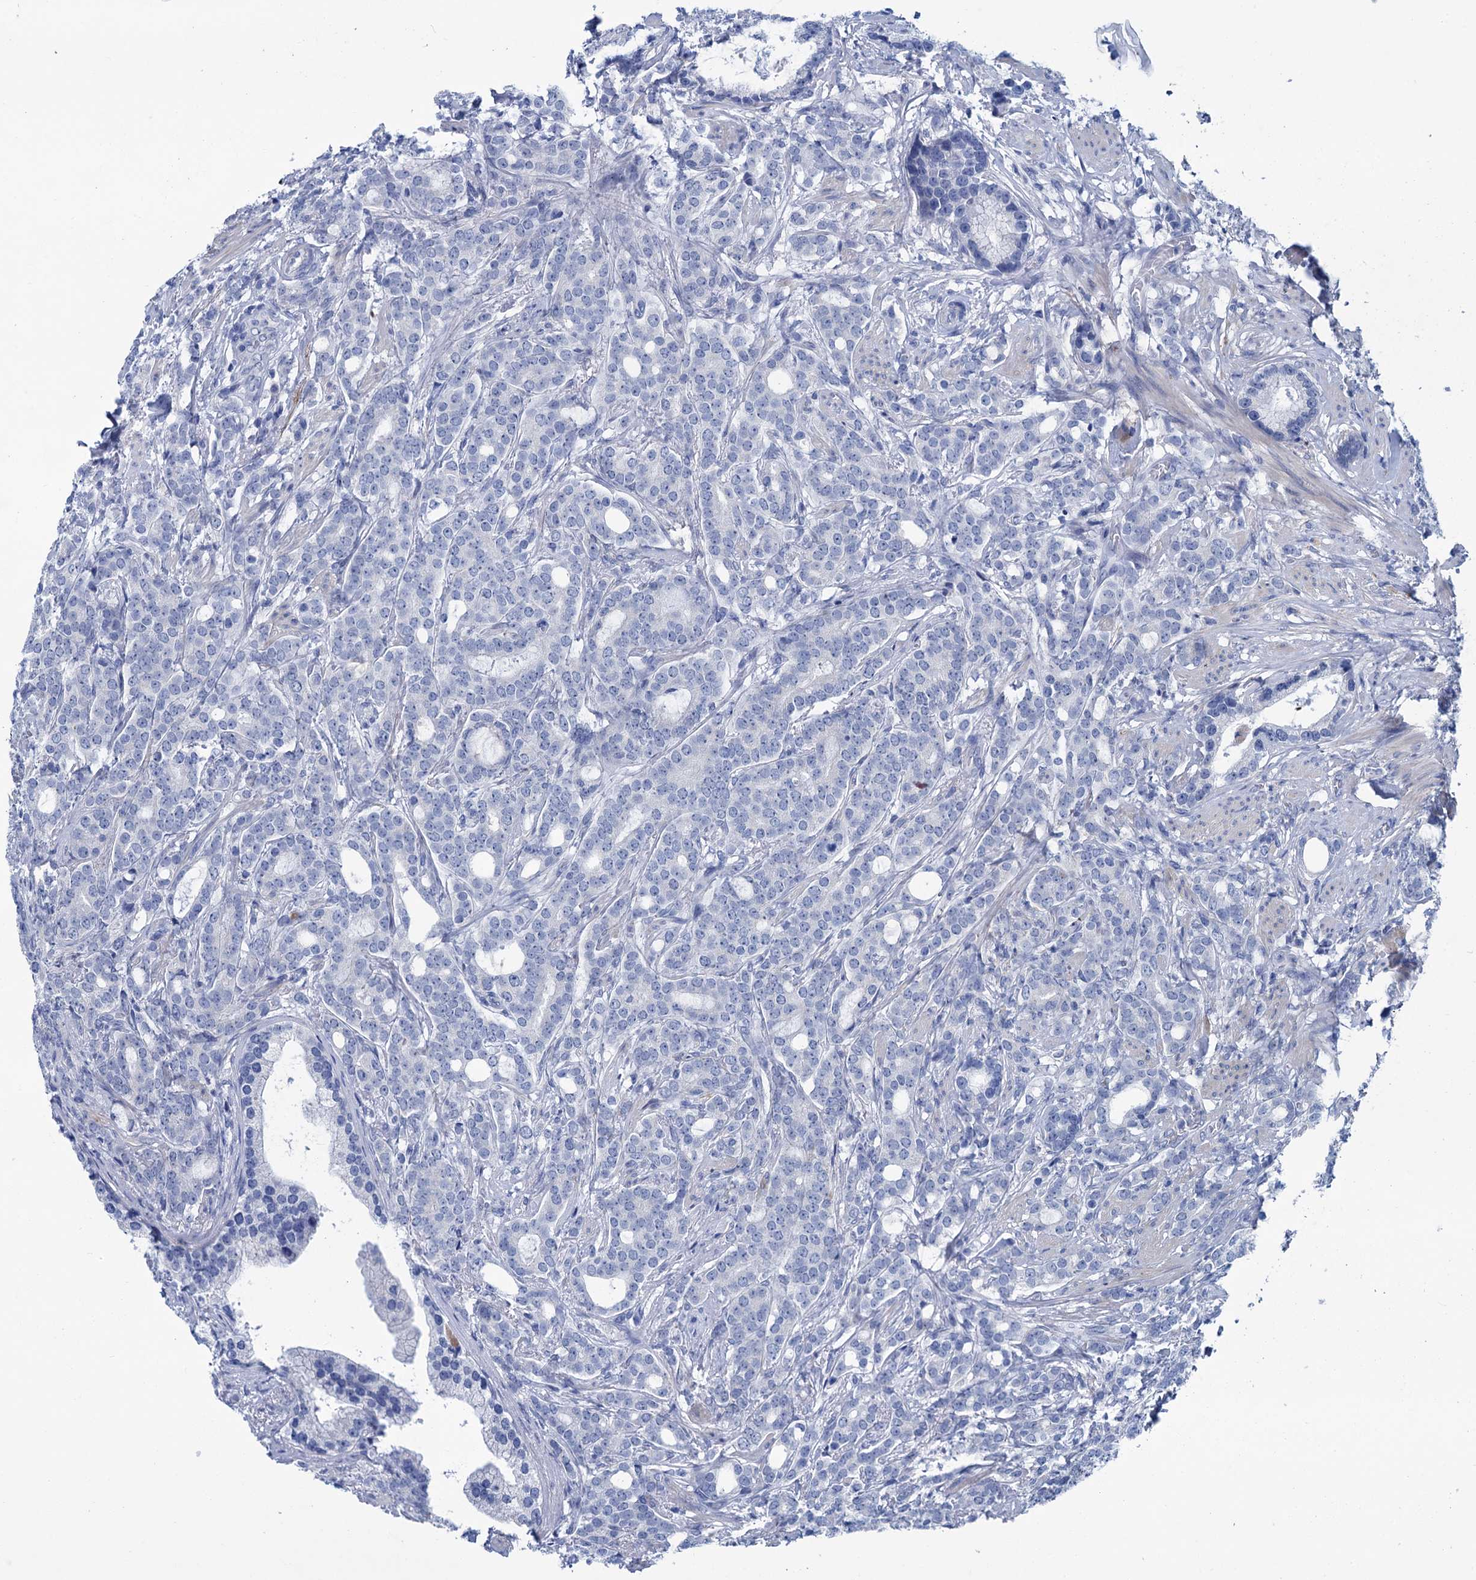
{"staining": {"intensity": "negative", "quantity": "none", "location": "none"}, "tissue": "prostate cancer", "cell_type": "Tumor cells", "image_type": "cancer", "snomed": [{"axis": "morphology", "description": "Adenocarcinoma, Low grade"}, {"axis": "topography", "description": "Prostate"}], "caption": "Immunohistochemistry micrograph of human prostate cancer (adenocarcinoma (low-grade)) stained for a protein (brown), which demonstrates no expression in tumor cells. (DAB (3,3'-diaminobenzidine) immunohistochemistry, high magnification).", "gene": "MYOZ3", "patient": {"sex": "male", "age": 71}}